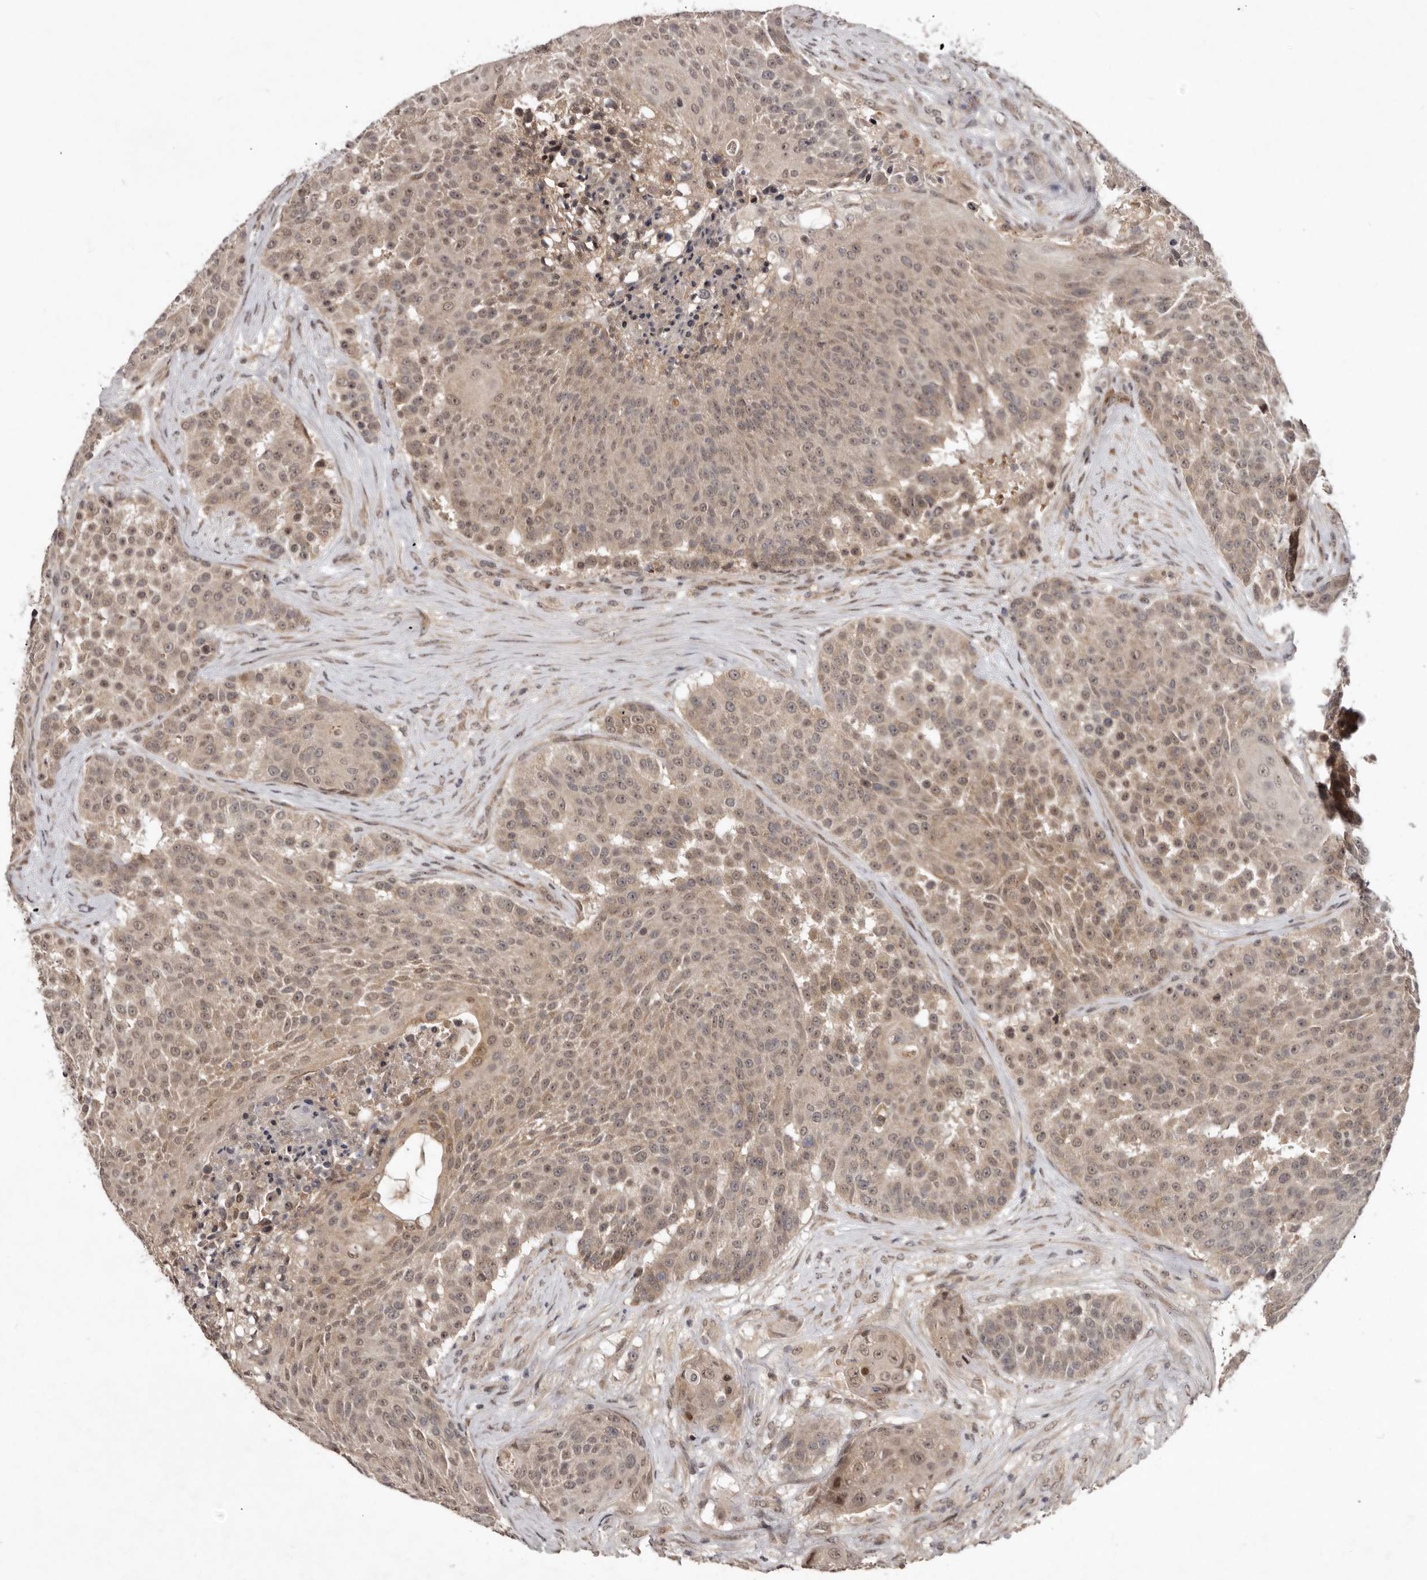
{"staining": {"intensity": "moderate", "quantity": ">75%", "location": "cytoplasmic/membranous,nuclear"}, "tissue": "urothelial cancer", "cell_type": "Tumor cells", "image_type": "cancer", "snomed": [{"axis": "morphology", "description": "Urothelial carcinoma, High grade"}, {"axis": "topography", "description": "Urinary bladder"}], "caption": "High-power microscopy captured an immunohistochemistry (IHC) micrograph of urothelial cancer, revealing moderate cytoplasmic/membranous and nuclear staining in approximately >75% of tumor cells.", "gene": "ABL1", "patient": {"sex": "female", "age": 63}}